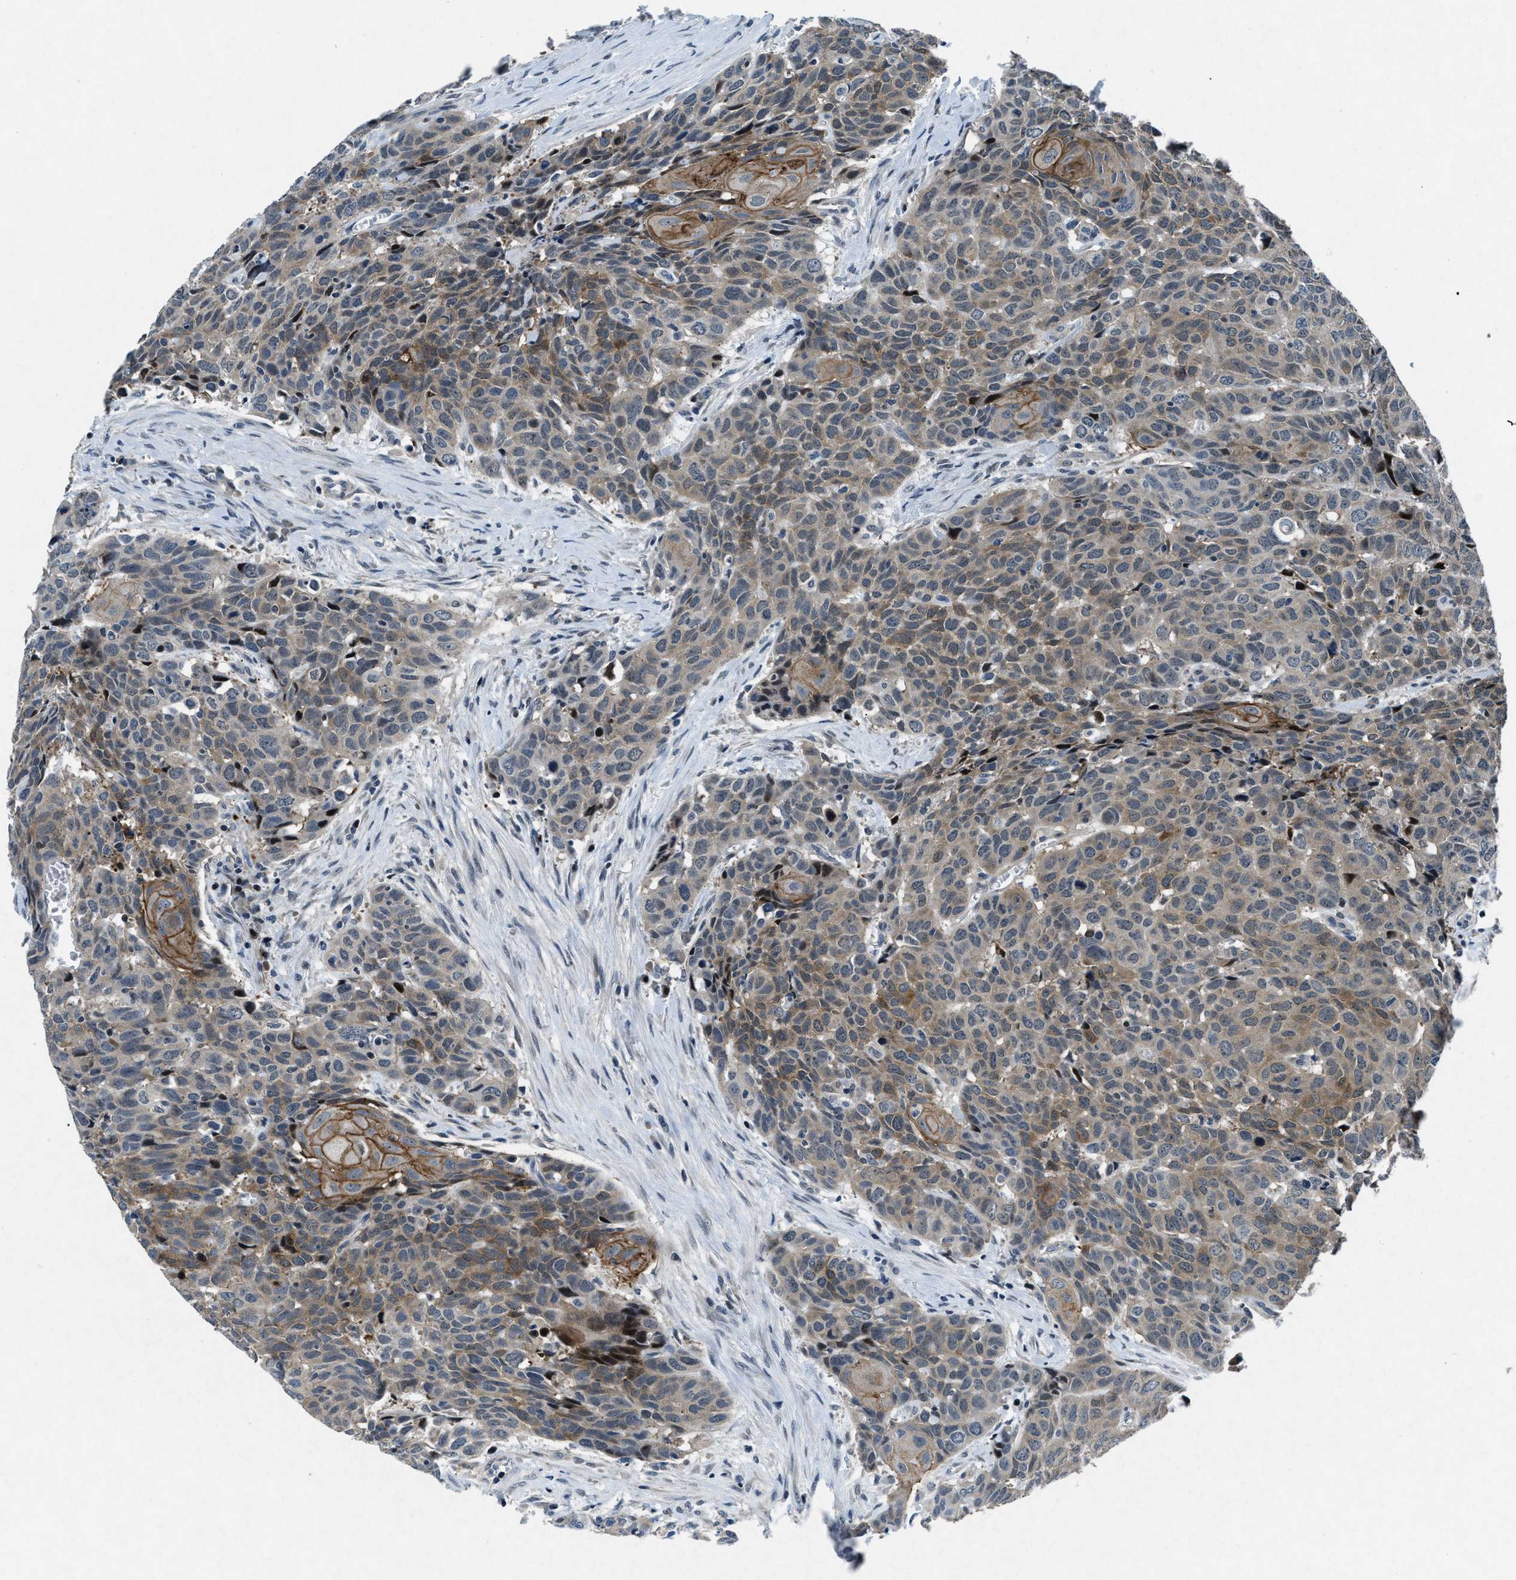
{"staining": {"intensity": "weak", "quantity": ">75%", "location": "cytoplasmic/membranous"}, "tissue": "head and neck cancer", "cell_type": "Tumor cells", "image_type": "cancer", "snomed": [{"axis": "morphology", "description": "Squamous cell carcinoma, NOS"}, {"axis": "topography", "description": "Head-Neck"}], "caption": "This photomicrograph exhibits immunohistochemistry (IHC) staining of head and neck squamous cell carcinoma, with low weak cytoplasmic/membranous expression in approximately >75% of tumor cells.", "gene": "PHLDA1", "patient": {"sex": "male", "age": 66}}